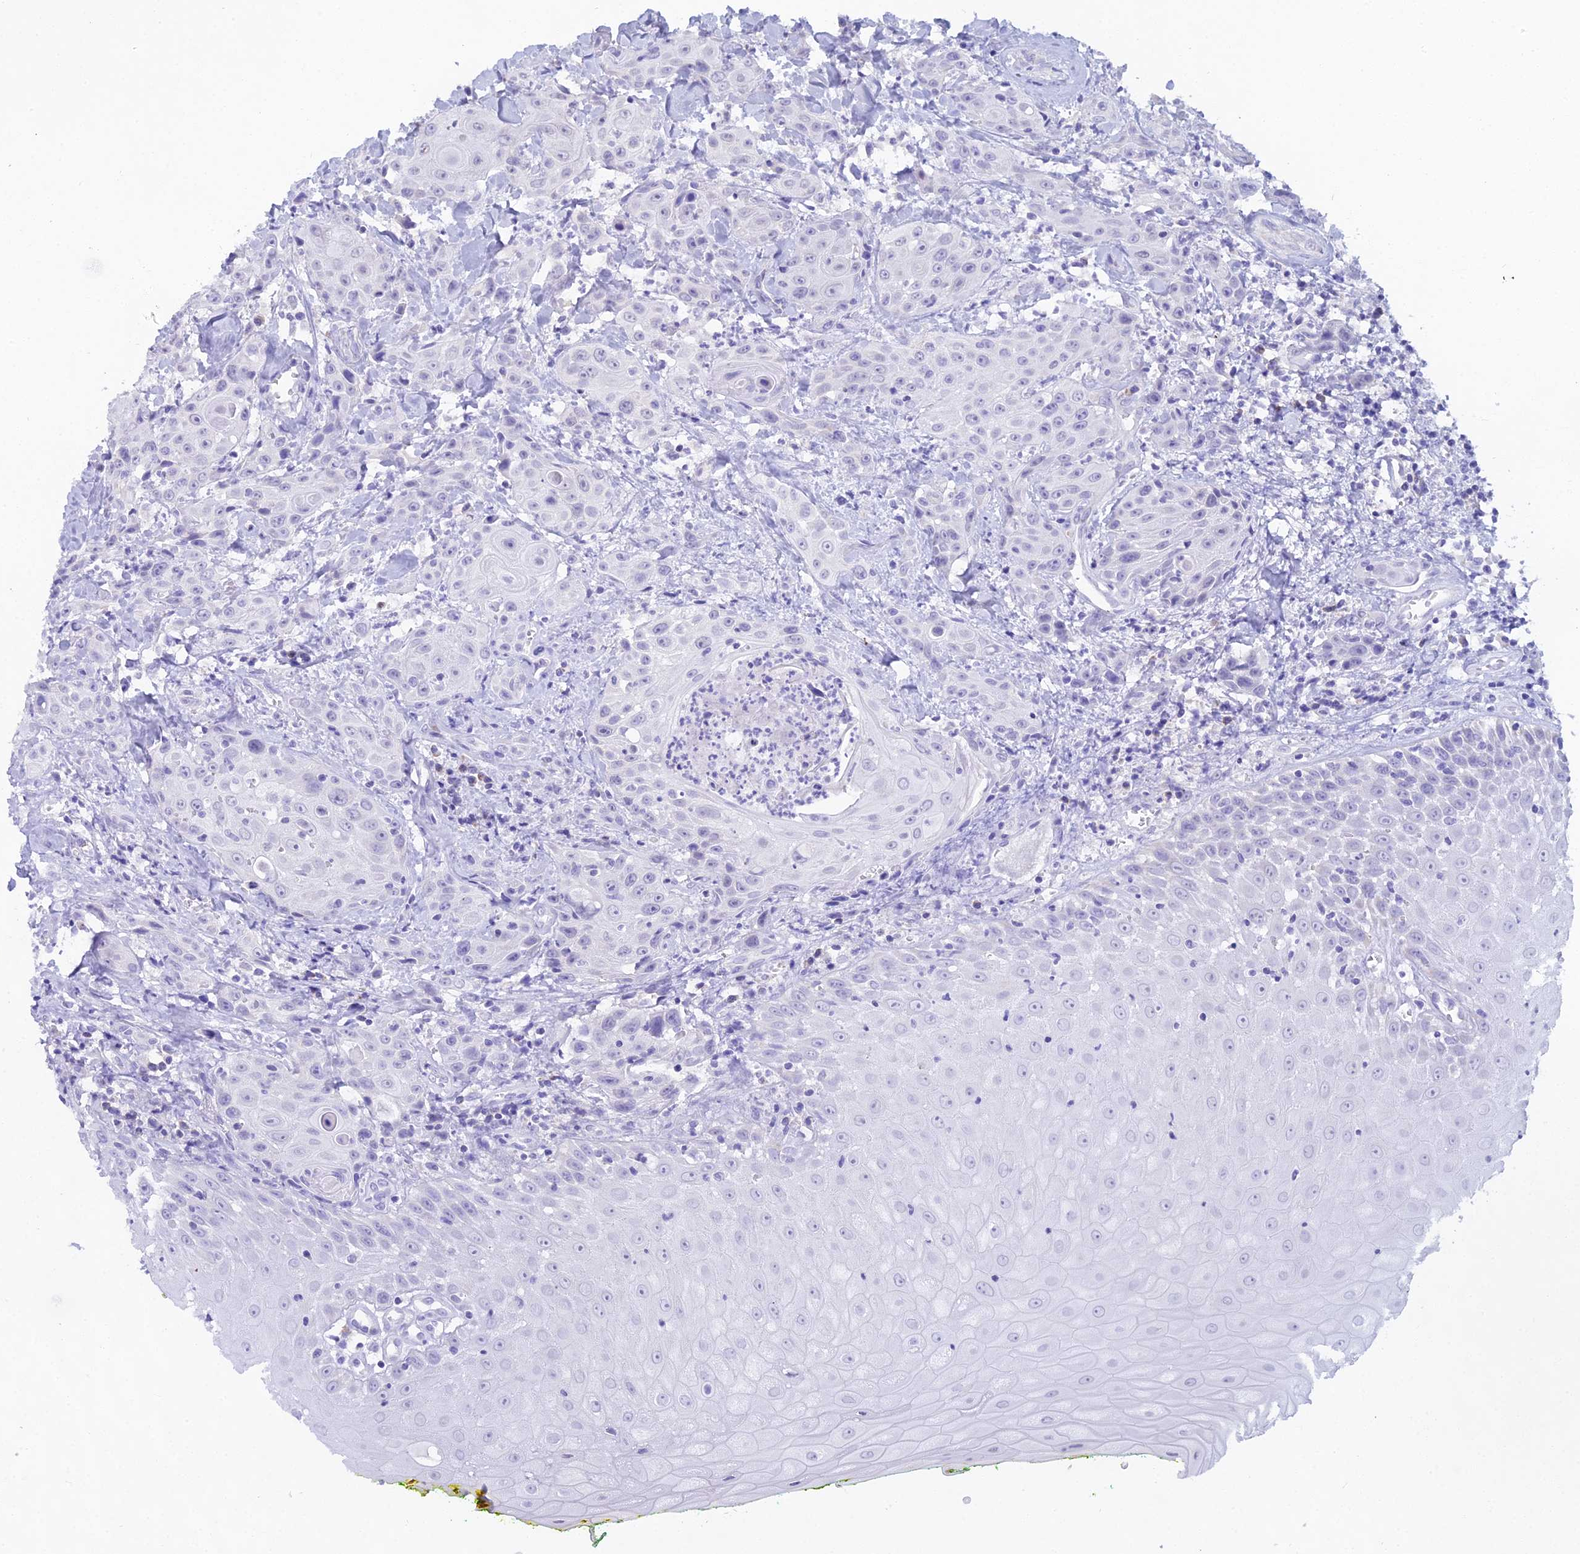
{"staining": {"intensity": "negative", "quantity": "none", "location": "none"}, "tissue": "head and neck cancer", "cell_type": "Tumor cells", "image_type": "cancer", "snomed": [{"axis": "morphology", "description": "Squamous cell carcinoma, NOS"}, {"axis": "topography", "description": "Oral tissue"}, {"axis": "topography", "description": "Head-Neck"}], "caption": "Immunohistochemical staining of head and neck cancer shows no significant positivity in tumor cells. Nuclei are stained in blue.", "gene": "CGB2", "patient": {"sex": "female", "age": 82}}